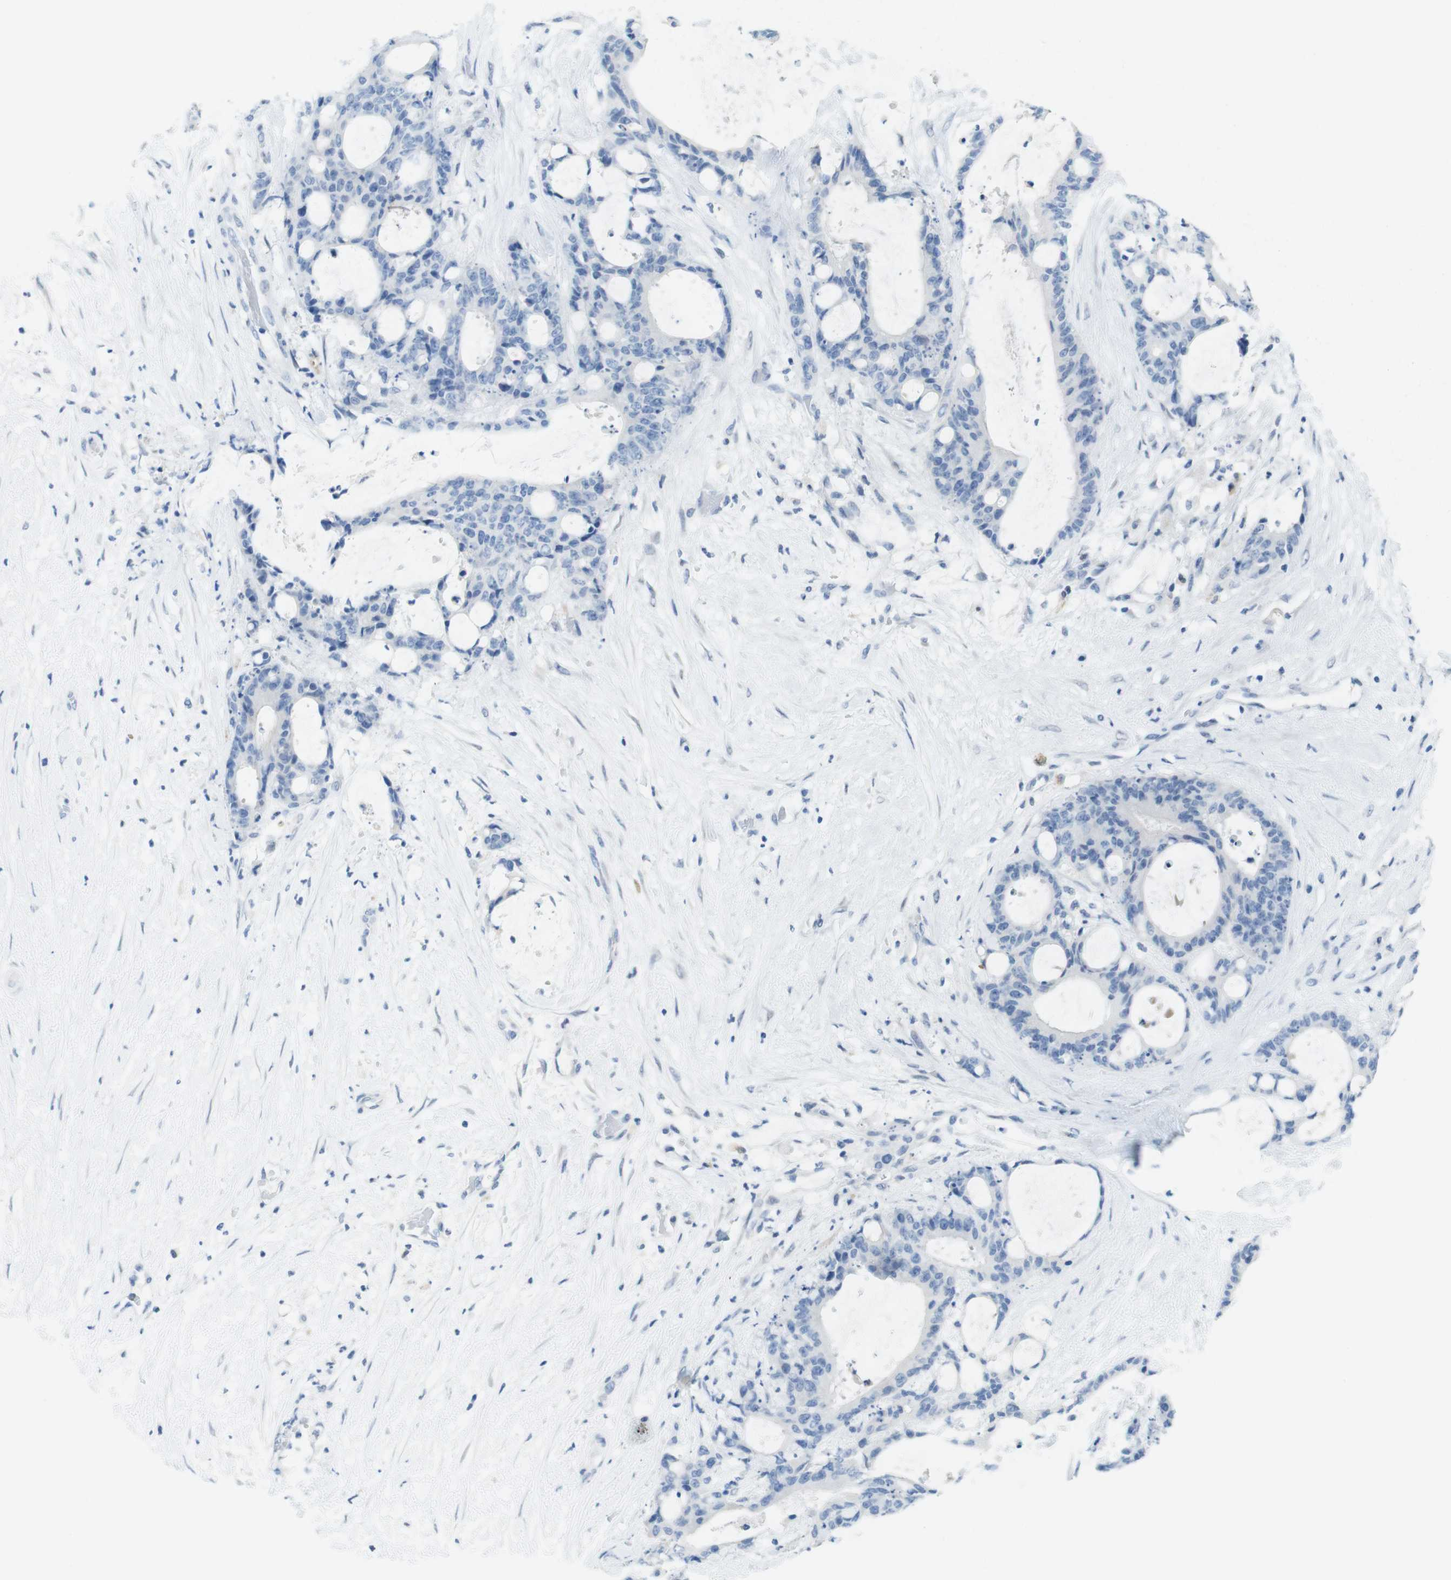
{"staining": {"intensity": "negative", "quantity": "none", "location": "none"}, "tissue": "liver cancer", "cell_type": "Tumor cells", "image_type": "cancer", "snomed": [{"axis": "morphology", "description": "Cholangiocarcinoma"}, {"axis": "topography", "description": "Liver"}], "caption": "DAB (3,3'-diaminobenzidine) immunohistochemical staining of liver cancer (cholangiocarcinoma) exhibits no significant positivity in tumor cells.", "gene": "OPN1SW", "patient": {"sex": "female", "age": 73}}